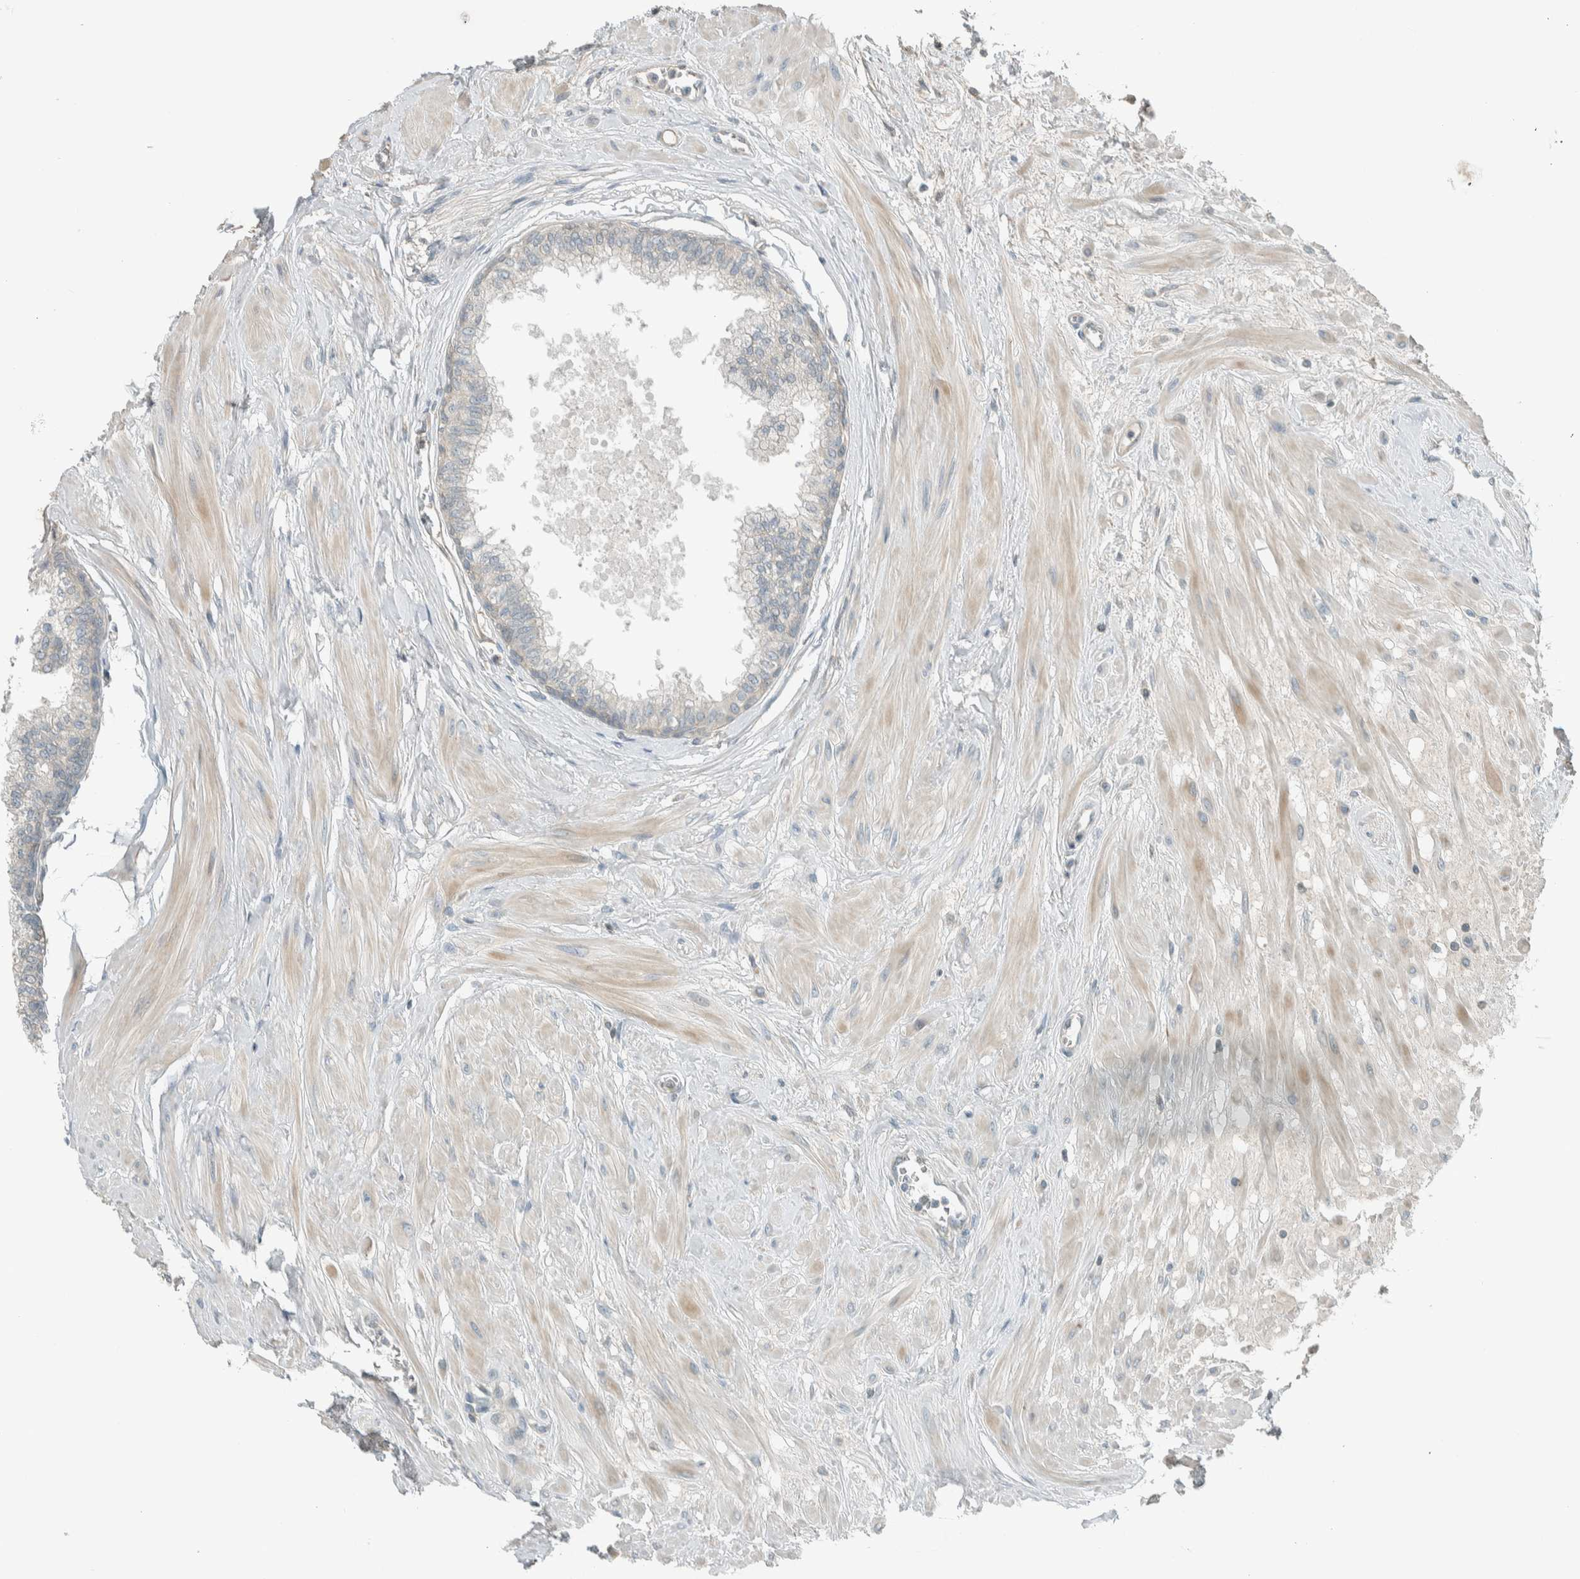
{"staining": {"intensity": "weak", "quantity": "<25%", "location": "cytoplasmic/membranous"}, "tissue": "seminal vesicle", "cell_type": "Glandular cells", "image_type": "normal", "snomed": [{"axis": "morphology", "description": "Normal tissue, NOS"}, {"axis": "topography", "description": "Prostate"}, {"axis": "topography", "description": "Seminal veicle"}], "caption": "Immunohistochemical staining of unremarkable seminal vesicle shows no significant positivity in glandular cells. The staining is performed using DAB brown chromogen with nuclei counter-stained in using hematoxylin.", "gene": "SEL1L", "patient": {"sex": "male", "age": 60}}